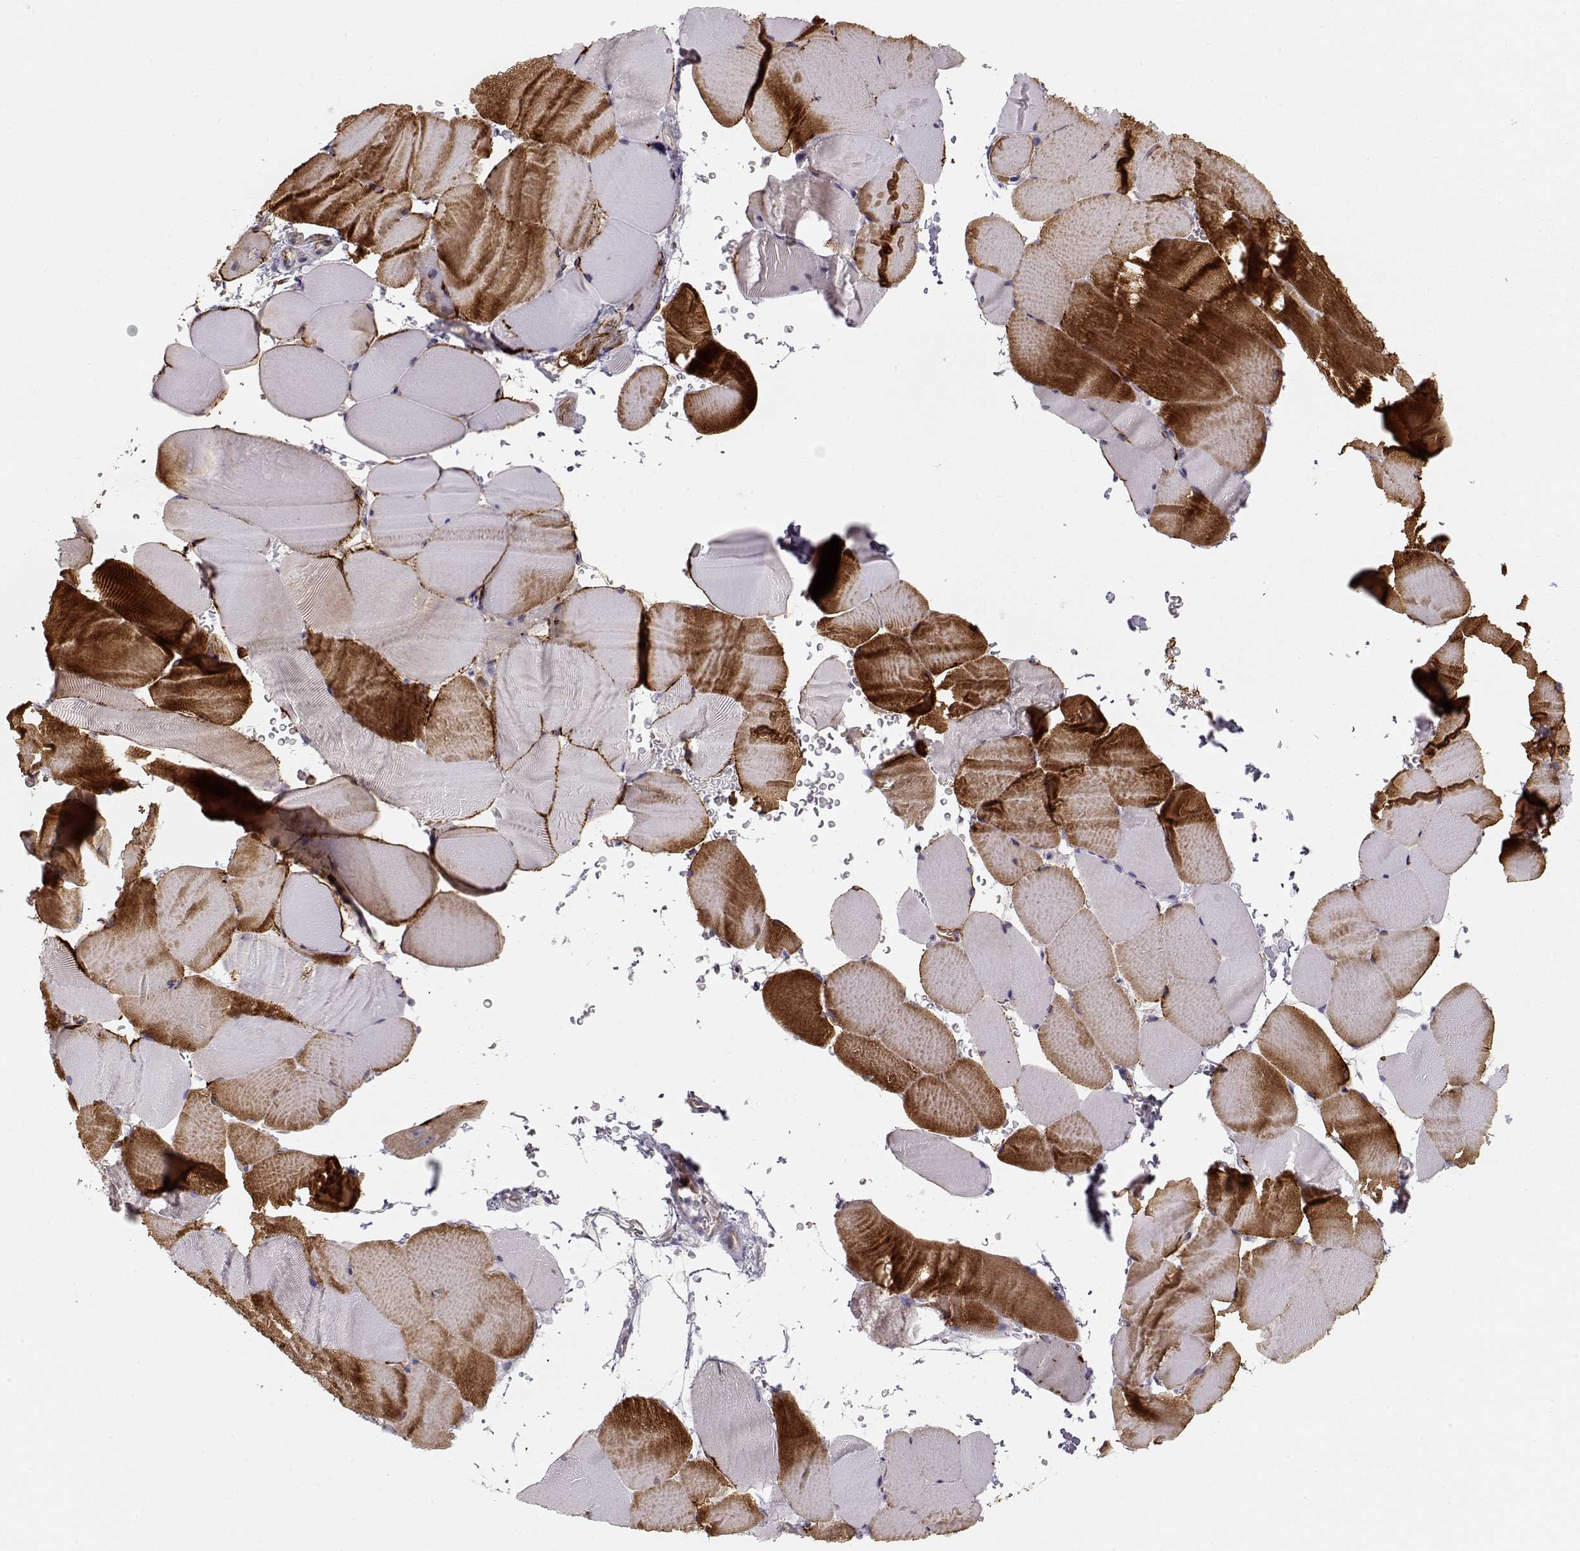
{"staining": {"intensity": "strong", "quantity": "<25%", "location": "cytoplasmic/membranous"}, "tissue": "skeletal muscle", "cell_type": "Myocytes", "image_type": "normal", "snomed": [{"axis": "morphology", "description": "Normal tissue, NOS"}, {"axis": "topography", "description": "Skeletal muscle"}], "caption": "Brown immunohistochemical staining in unremarkable skeletal muscle shows strong cytoplasmic/membranous positivity in about <25% of myocytes.", "gene": "ARHGAP8", "patient": {"sex": "female", "age": 37}}